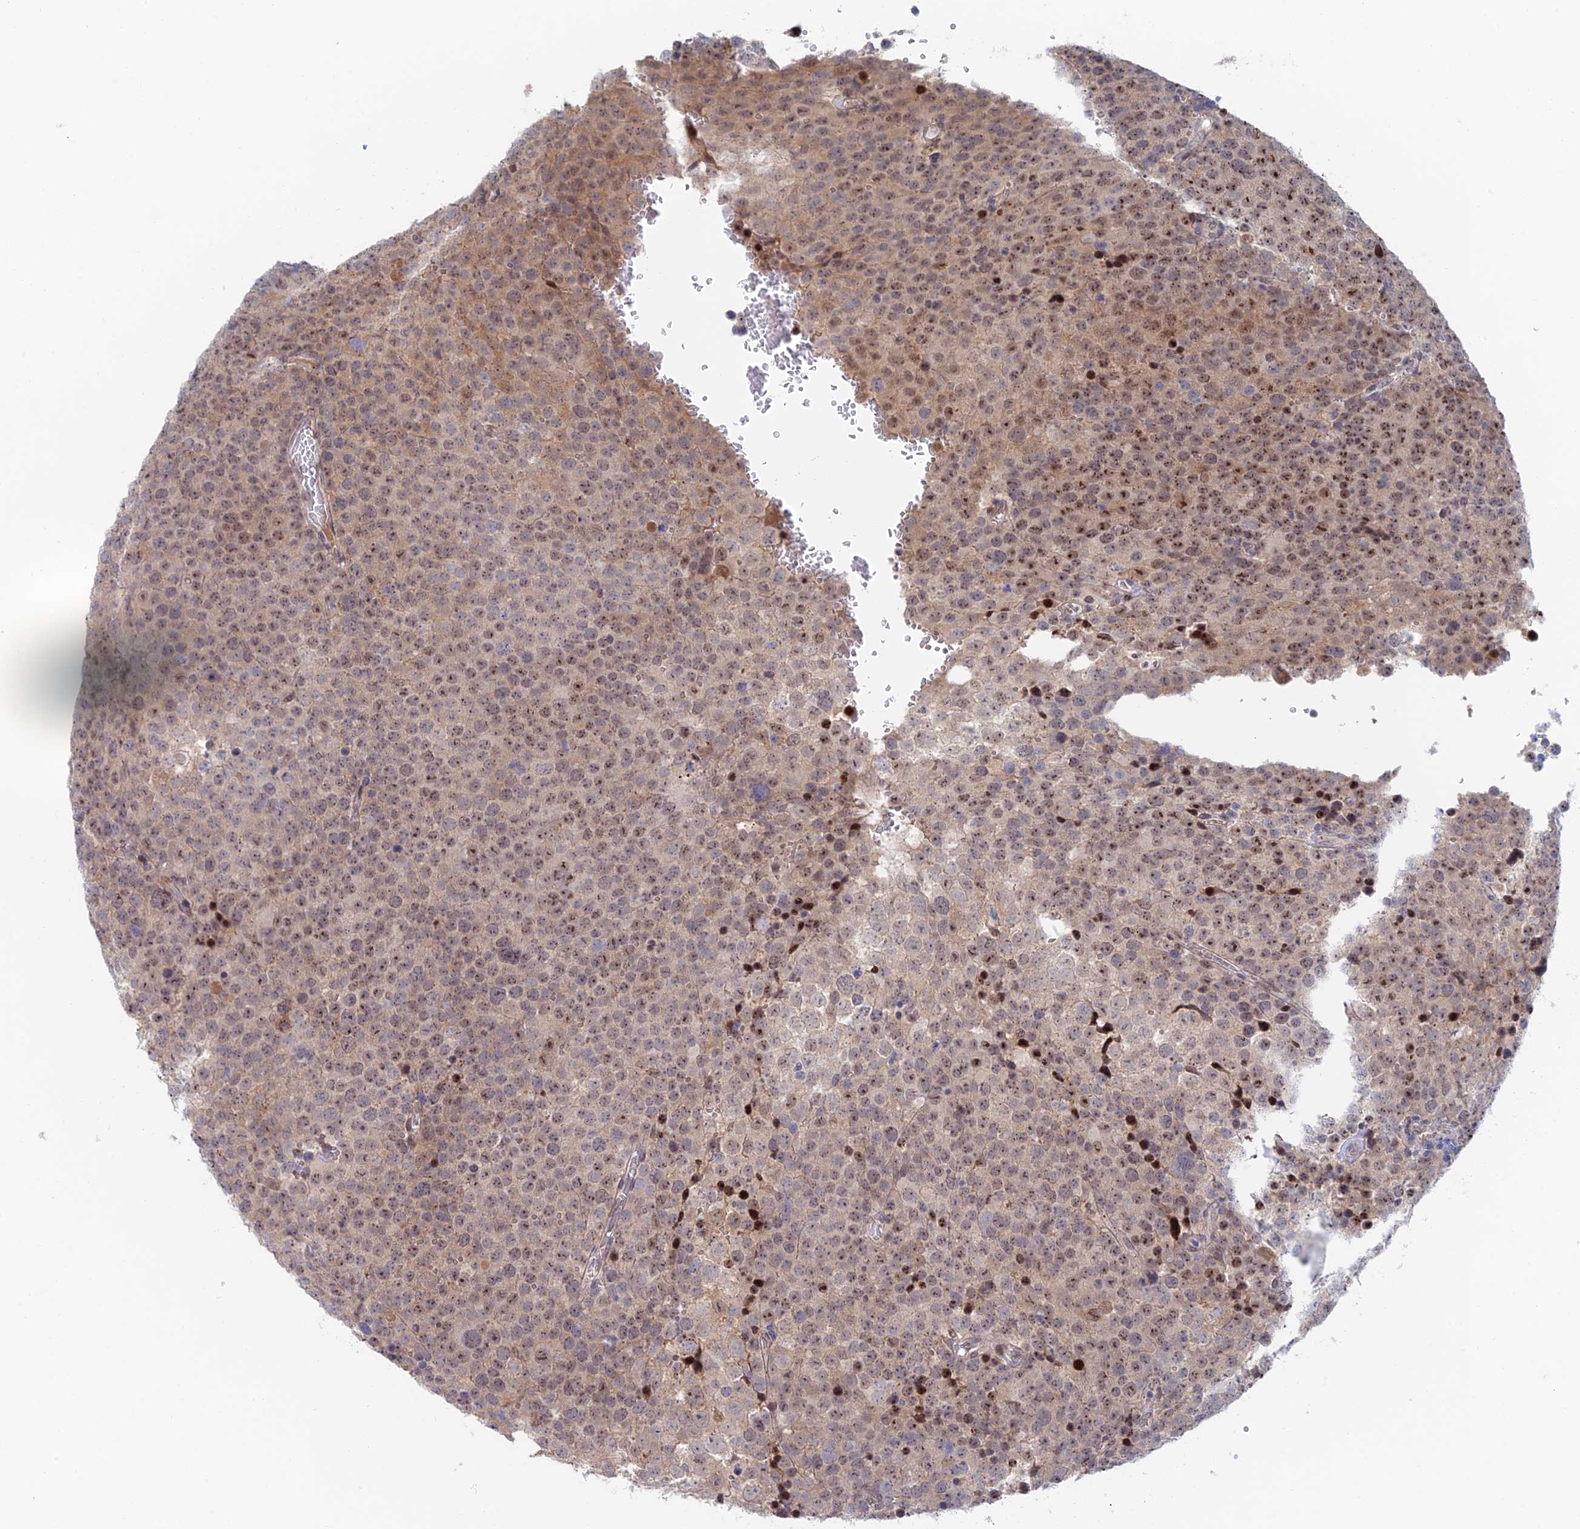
{"staining": {"intensity": "moderate", "quantity": ">75%", "location": "cytoplasmic/membranous,nuclear"}, "tissue": "testis cancer", "cell_type": "Tumor cells", "image_type": "cancer", "snomed": [{"axis": "morphology", "description": "Seminoma, NOS"}, {"axis": "topography", "description": "Testis"}], "caption": "The histopathology image exhibits a brown stain indicating the presence of a protein in the cytoplasmic/membranous and nuclear of tumor cells in testis cancer.", "gene": "ZUP1", "patient": {"sex": "male", "age": 71}}